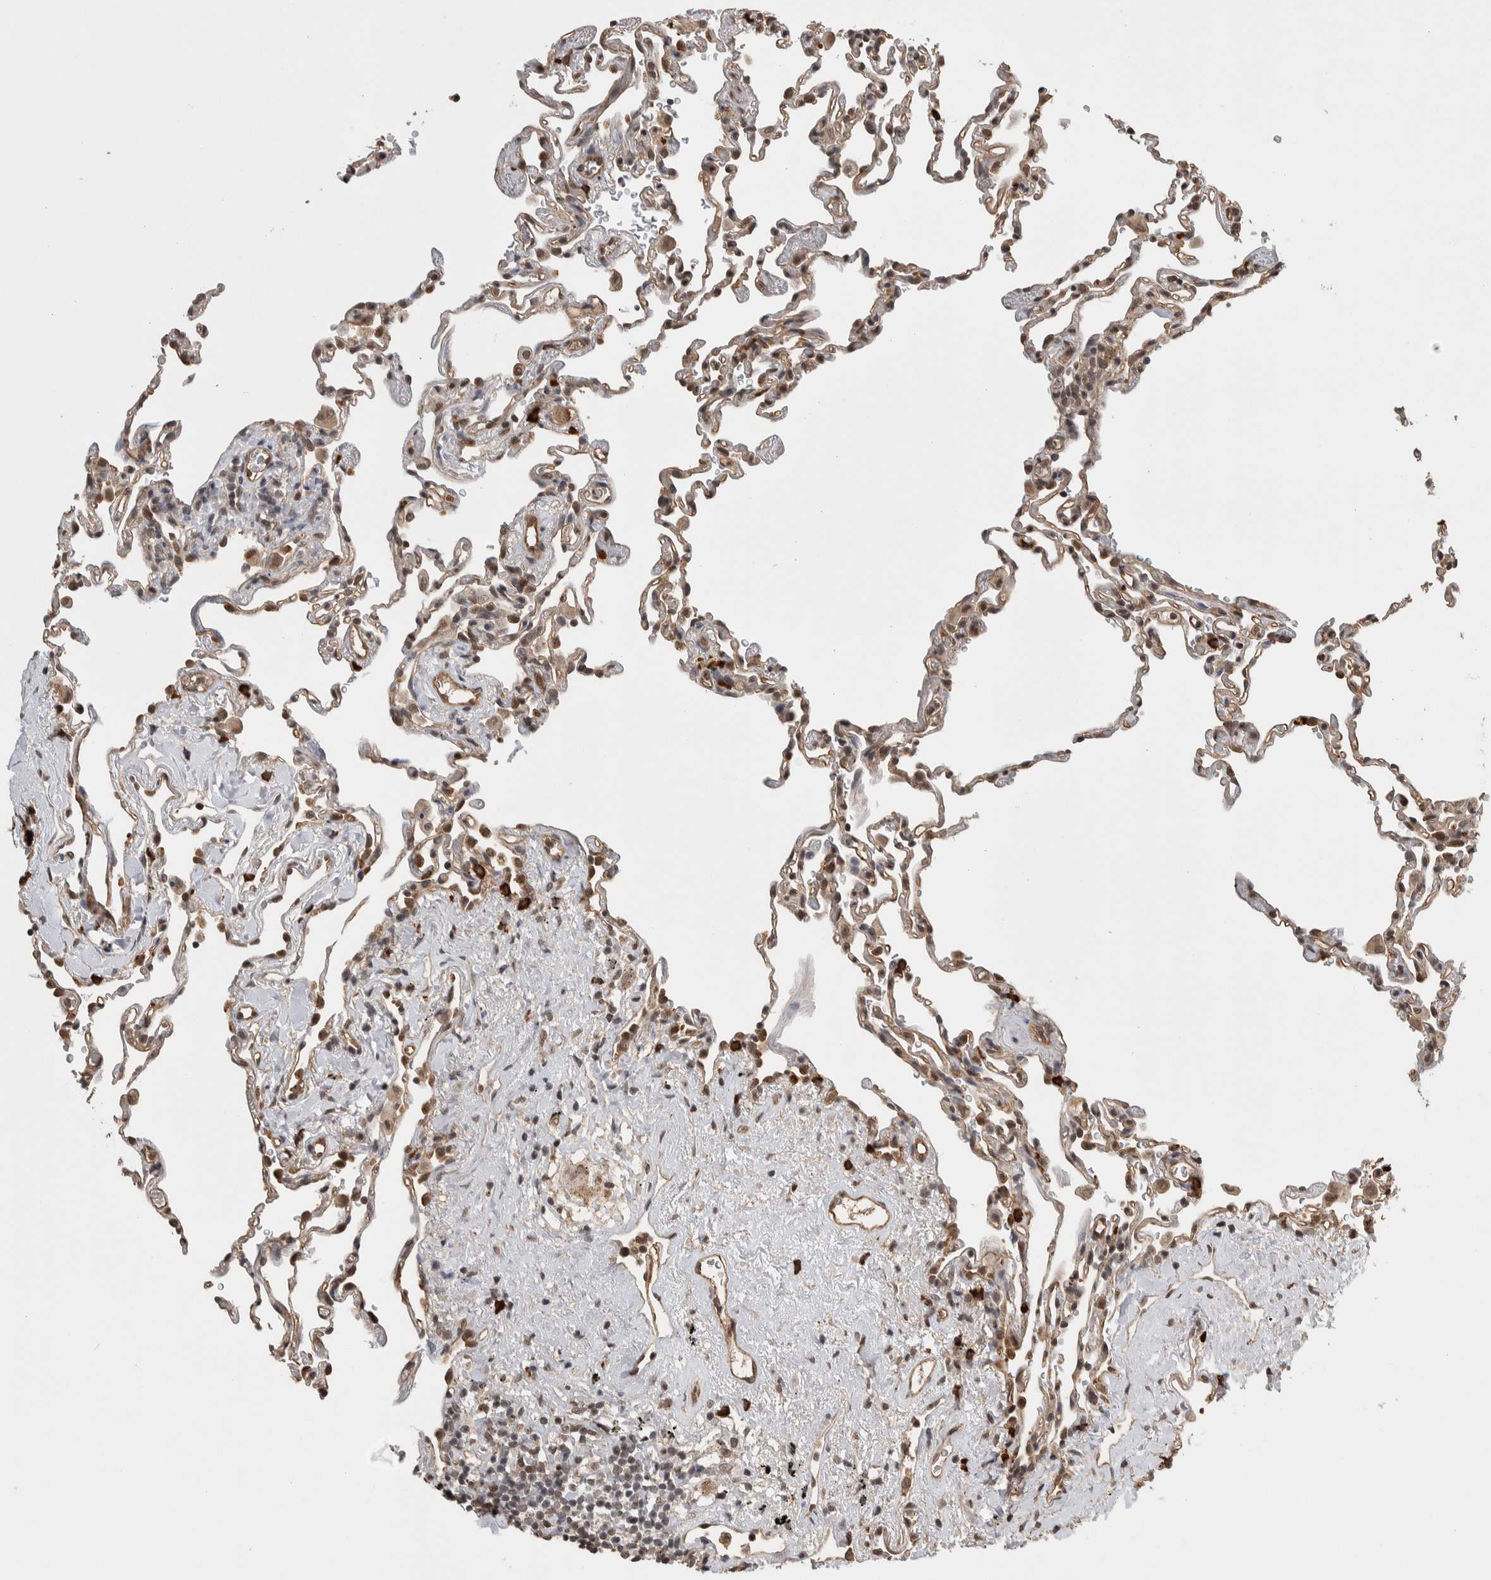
{"staining": {"intensity": "moderate", "quantity": "25%-75%", "location": "cytoplasmic/membranous,nuclear"}, "tissue": "lung", "cell_type": "Alveolar cells", "image_type": "normal", "snomed": [{"axis": "morphology", "description": "Normal tissue, NOS"}, {"axis": "topography", "description": "Lung"}], "caption": "Immunohistochemical staining of benign lung displays 25%-75% levels of moderate cytoplasmic/membranous,nuclear protein positivity in about 25%-75% of alveolar cells. The protein of interest is stained brown, and the nuclei are stained in blue (DAB (3,3'-diaminobenzidine) IHC with brightfield microscopy, high magnification).", "gene": "ZNF592", "patient": {"sex": "male", "age": 59}}